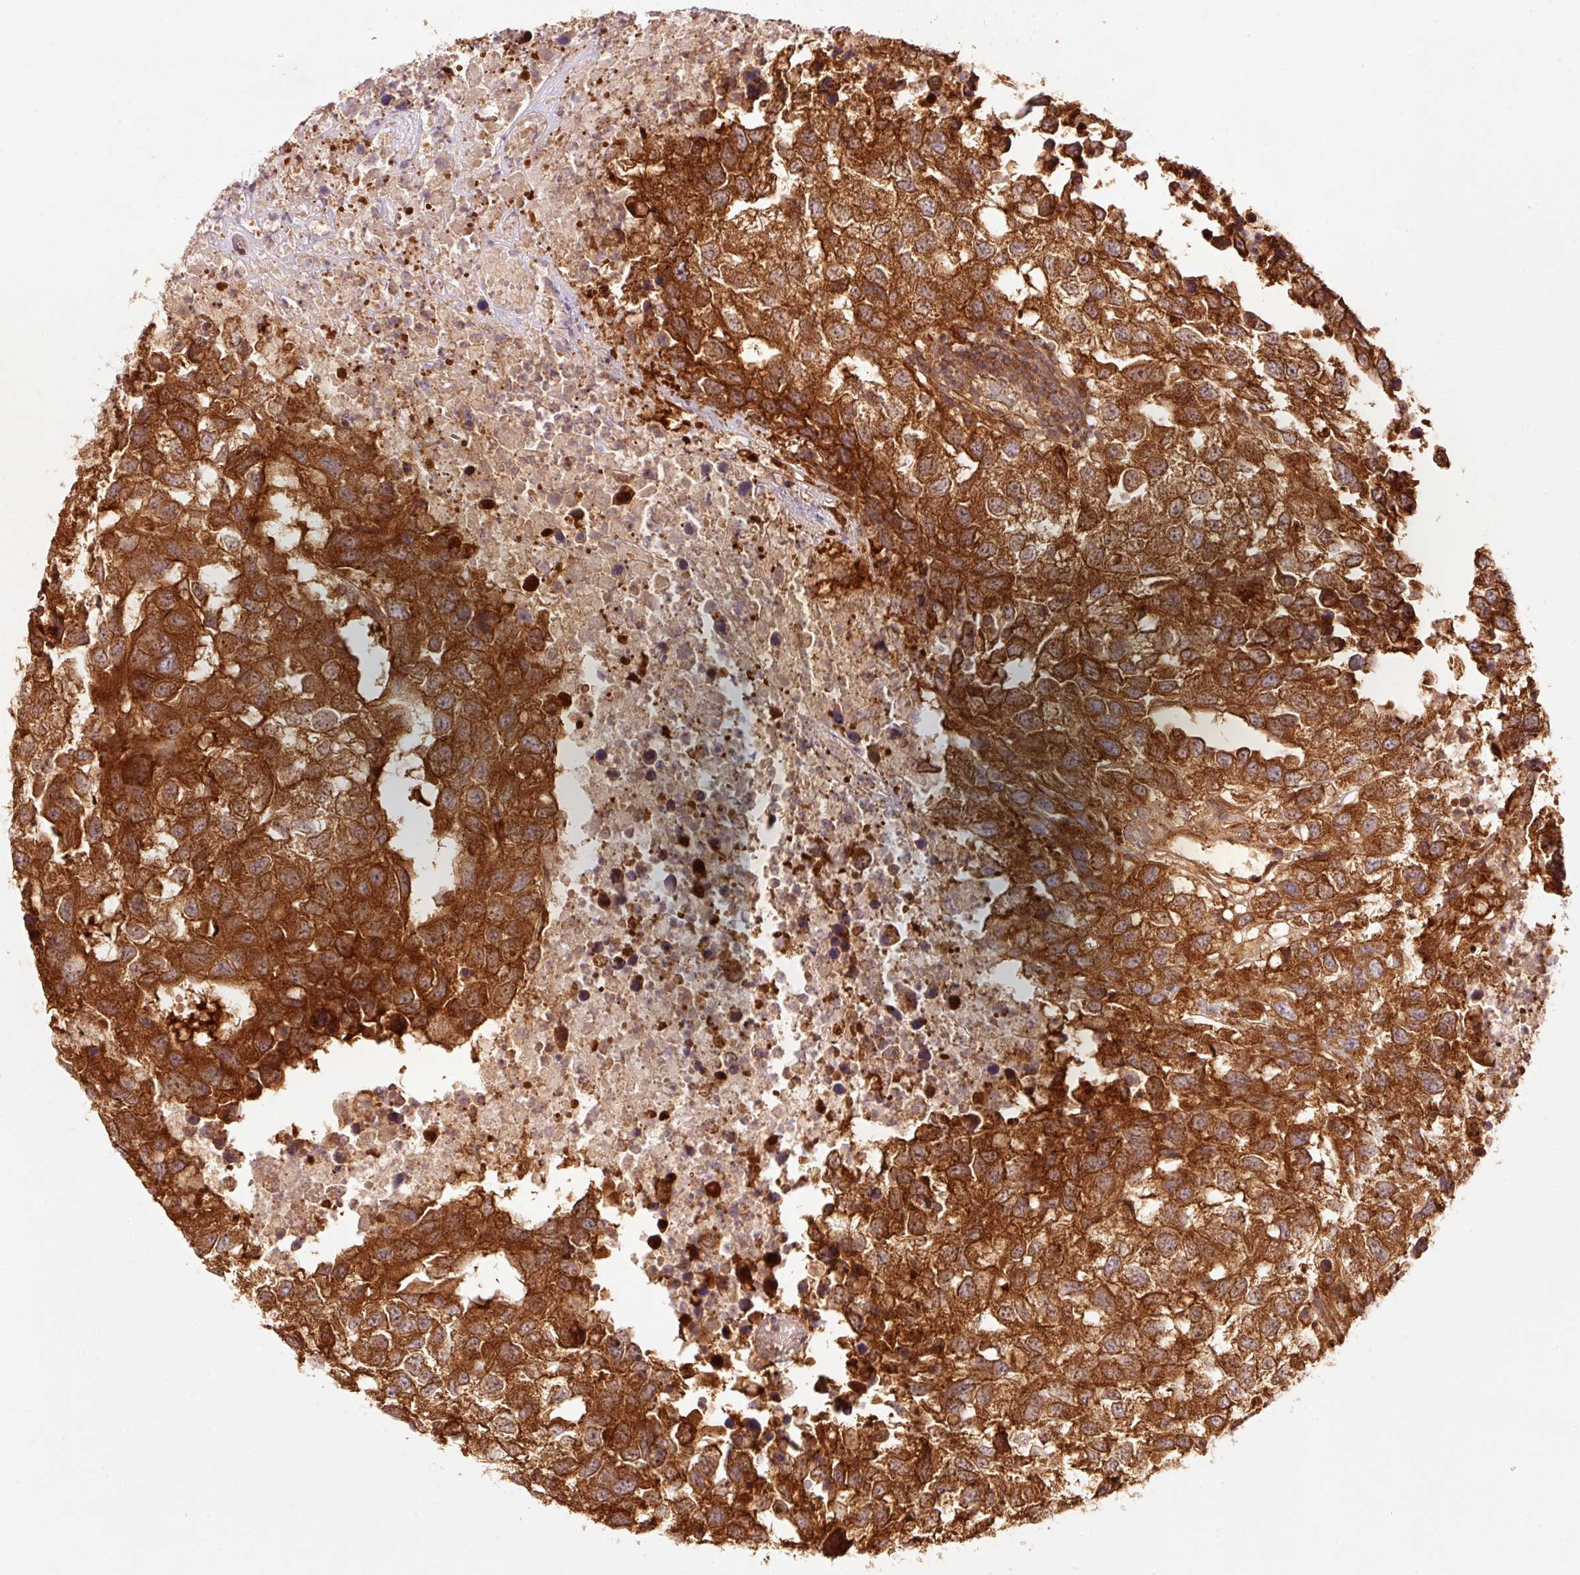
{"staining": {"intensity": "strong", "quantity": ">75%", "location": "cytoplasmic/membranous"}, "tissue": "testis cancer", "cell_type": "Tumor cells", "image_type": "cancer", "snomed": [{"axis": "morphology", "description": "Carcinoma, Embryonal, NOS"}, {"axis": "topography", "description": "Testis"}], "caption": "Immunohistochemistry (IHC) image of human testis cancer (embryonal carcinoma) stained for a protein (brown), which exhibits high levels of strong cytoplasmic/membranous expression in about >75% of tumor cells.", "gene": "PDAP1", "patient": {"sex": "male", "age": 83}}